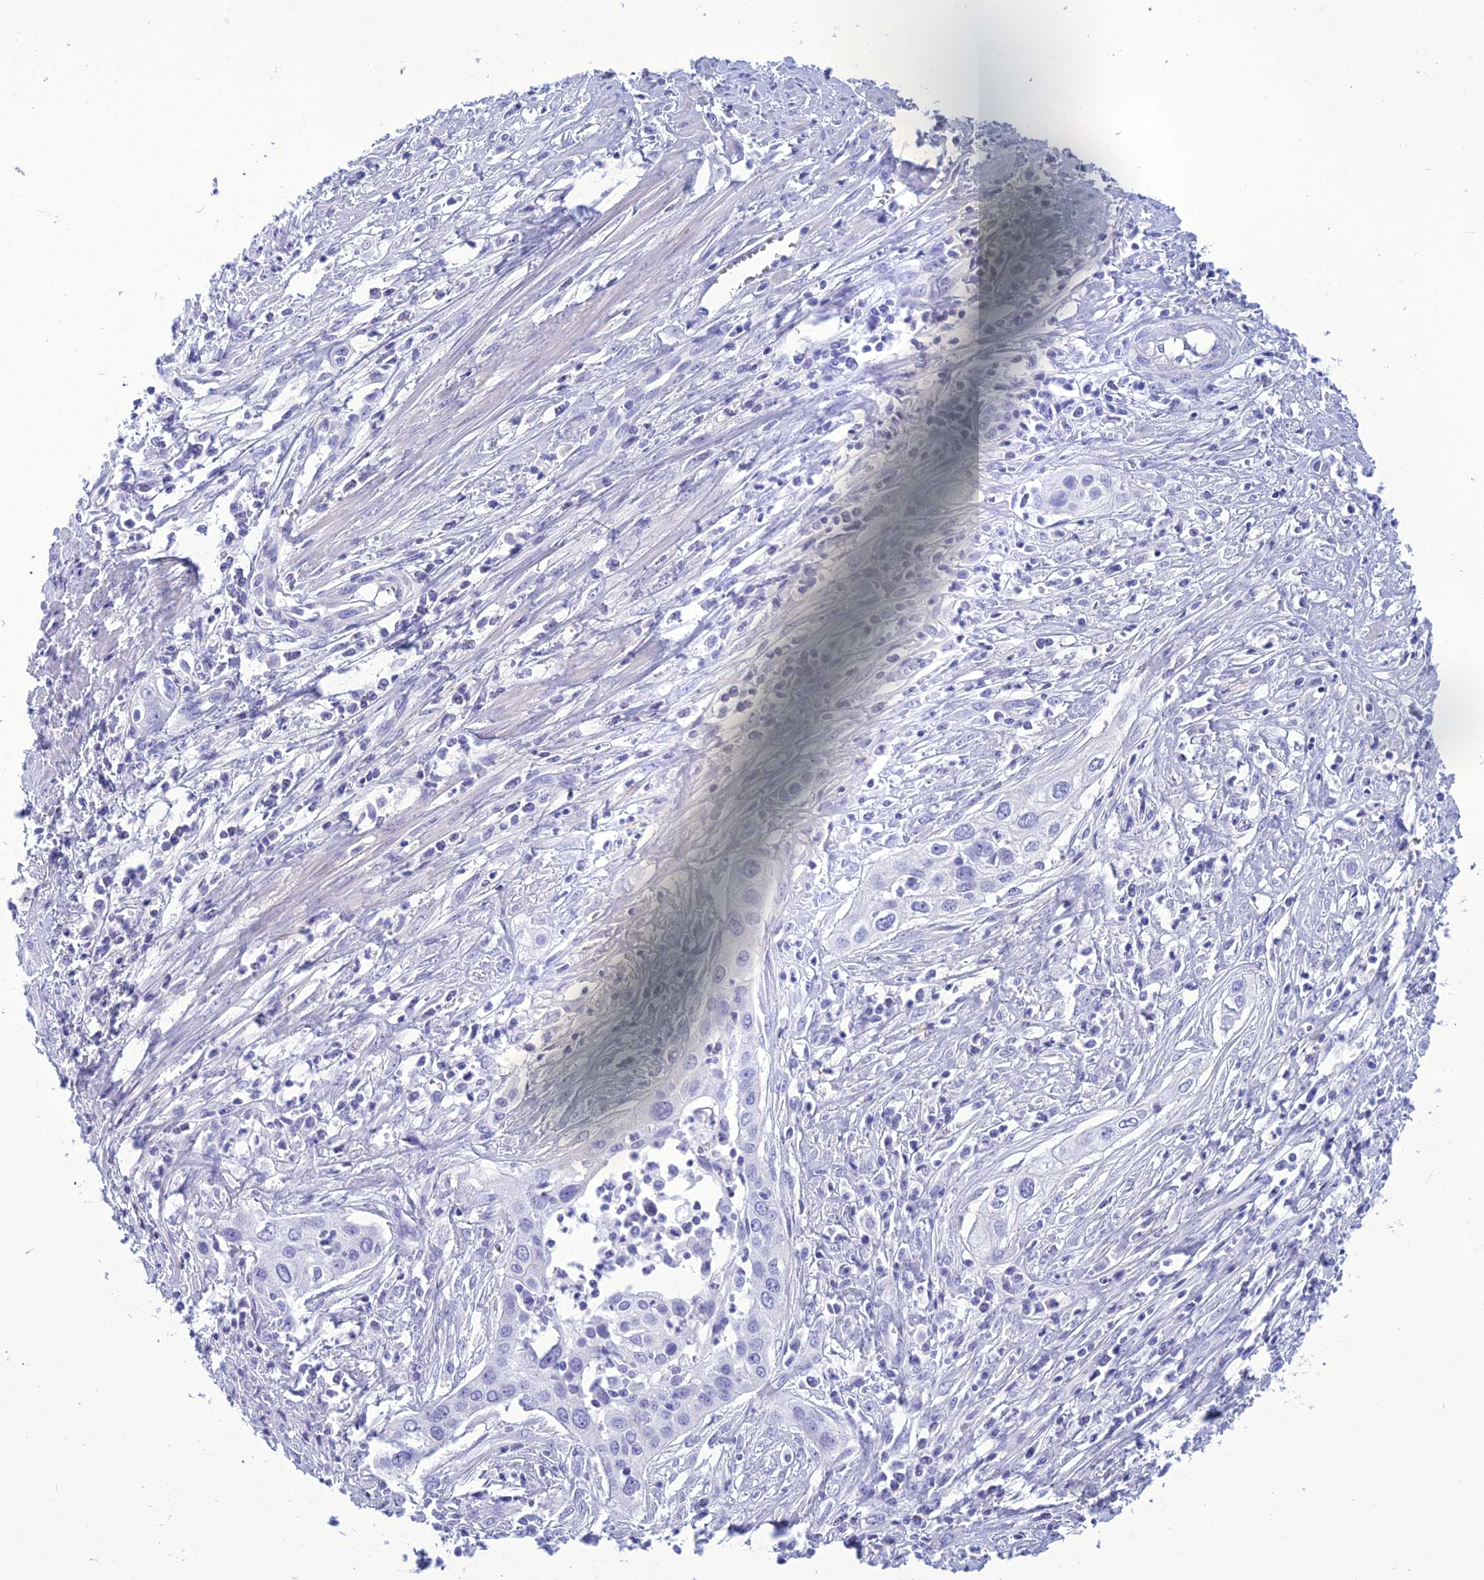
{"staining": {"intensity": "negative", "quantity": "none", "location": "none"}, "tissue": "cervical cancer", "cell_type": "Tumor cells", "image_type": "cancer", "snomed": [{"axis": "morphology", "description": "Squamous cell carcinoma, NOS"}, {"axis": "topography", "description": "Cervix"}], "caption": "Tumor cells show no significant positivity in cervical cancer (squamous cell carcinoma).", "gene": "BBS2", "patient": {"sex": "female", "age": 34}}